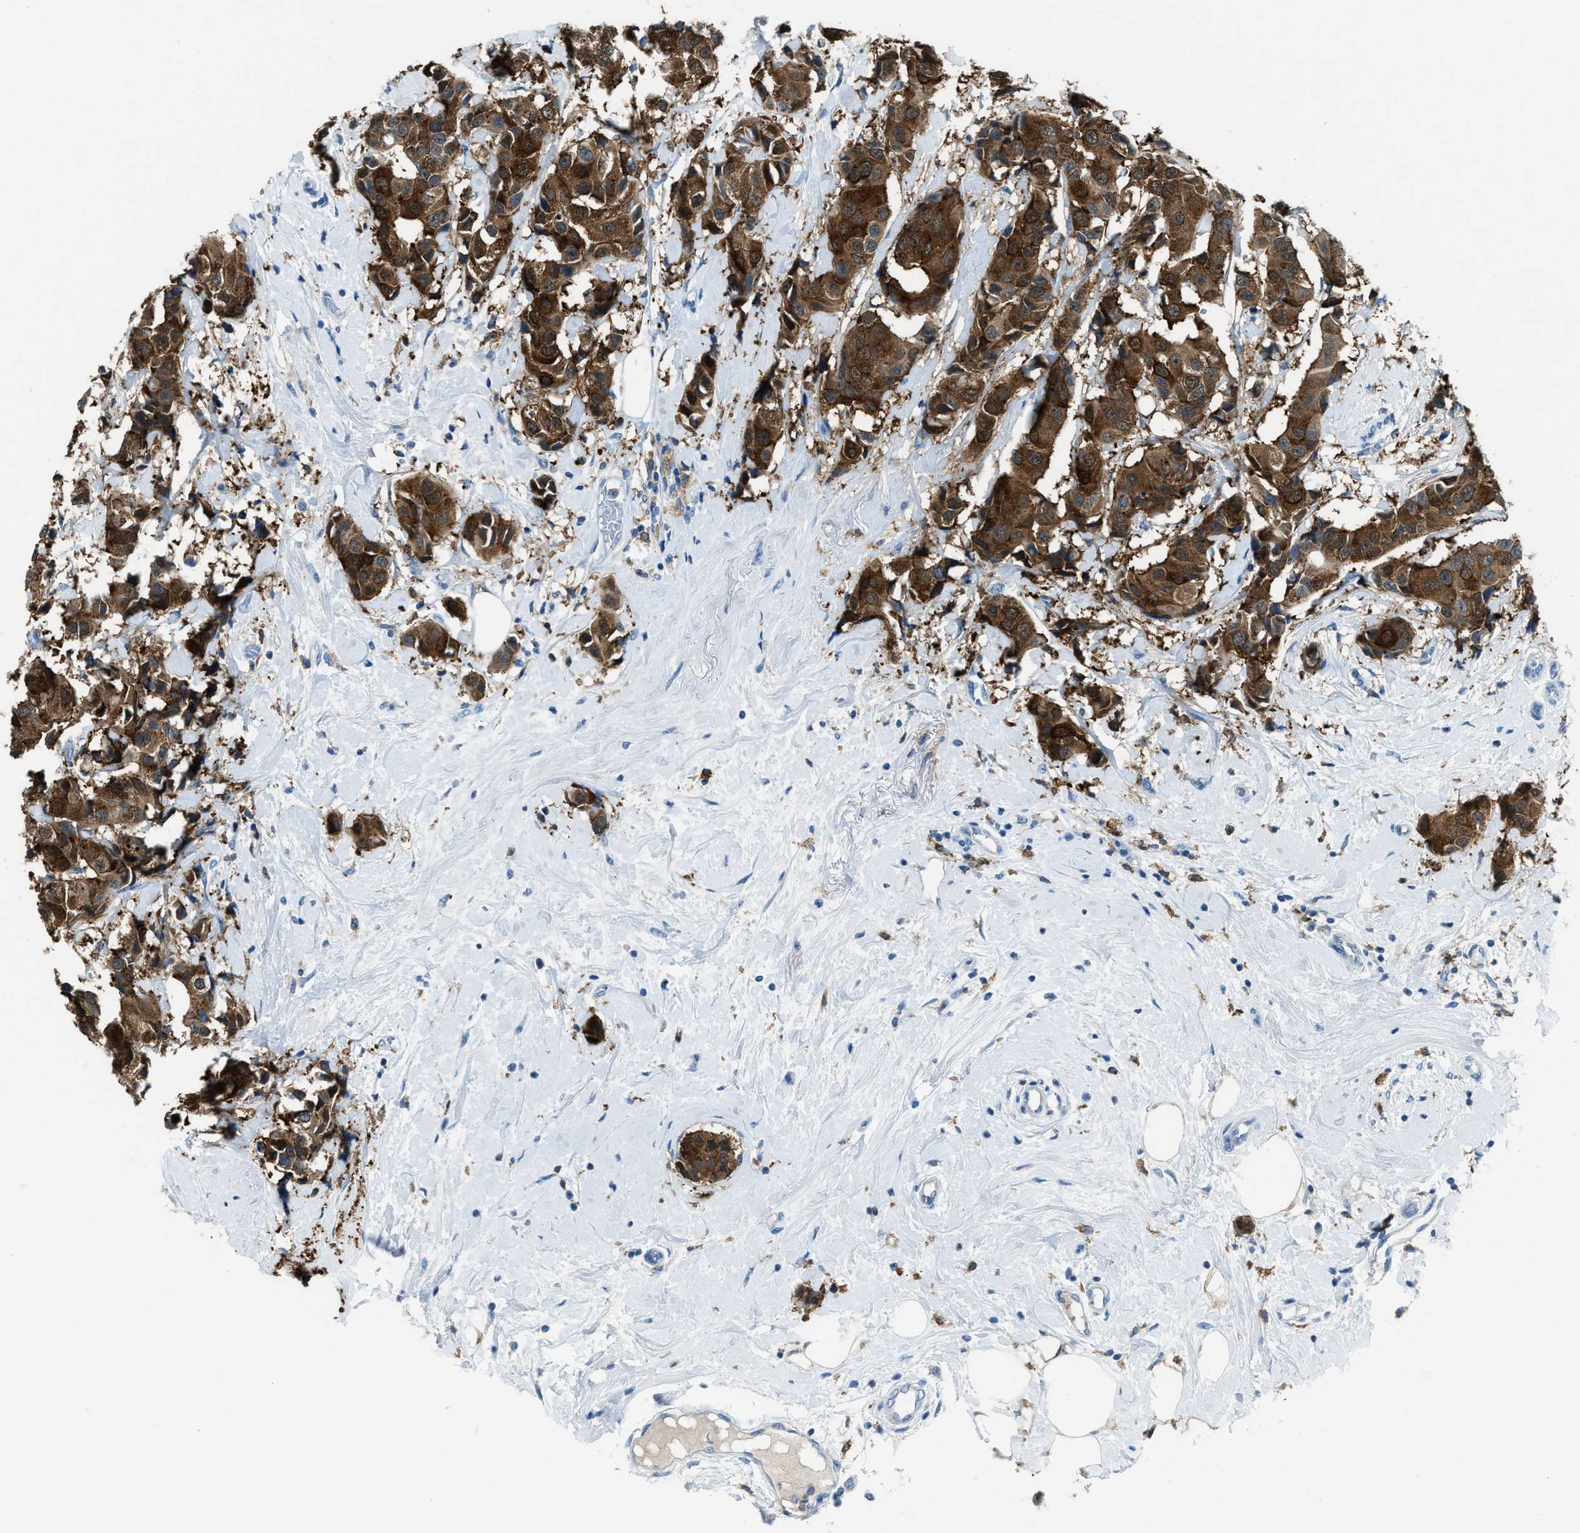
{"staining": {"intensity": "strong", "quantity": ">75%", "location": "cytoplasmic/membranous"}, "tissue": "breast cancer", "cell_type": "Tumor cells", "image_type": "cancer", "snomed": [{"axis": "morphology", "description": "Normal tissue, NOS"}, {"axis": "morphology", "description": "Duct carcinoma"}, {"axis": "topography", "description": "Breast"}], "caption": "Tumor cells display high levels of strong cytoplasmic/membranous expression in about >75% of cells in human intraductal carcinoma (breast). (IHC, brightfield microscopy, high magnification).", "gene": "MATCAP2", "patient": {"sex": "female", "age": 39}}